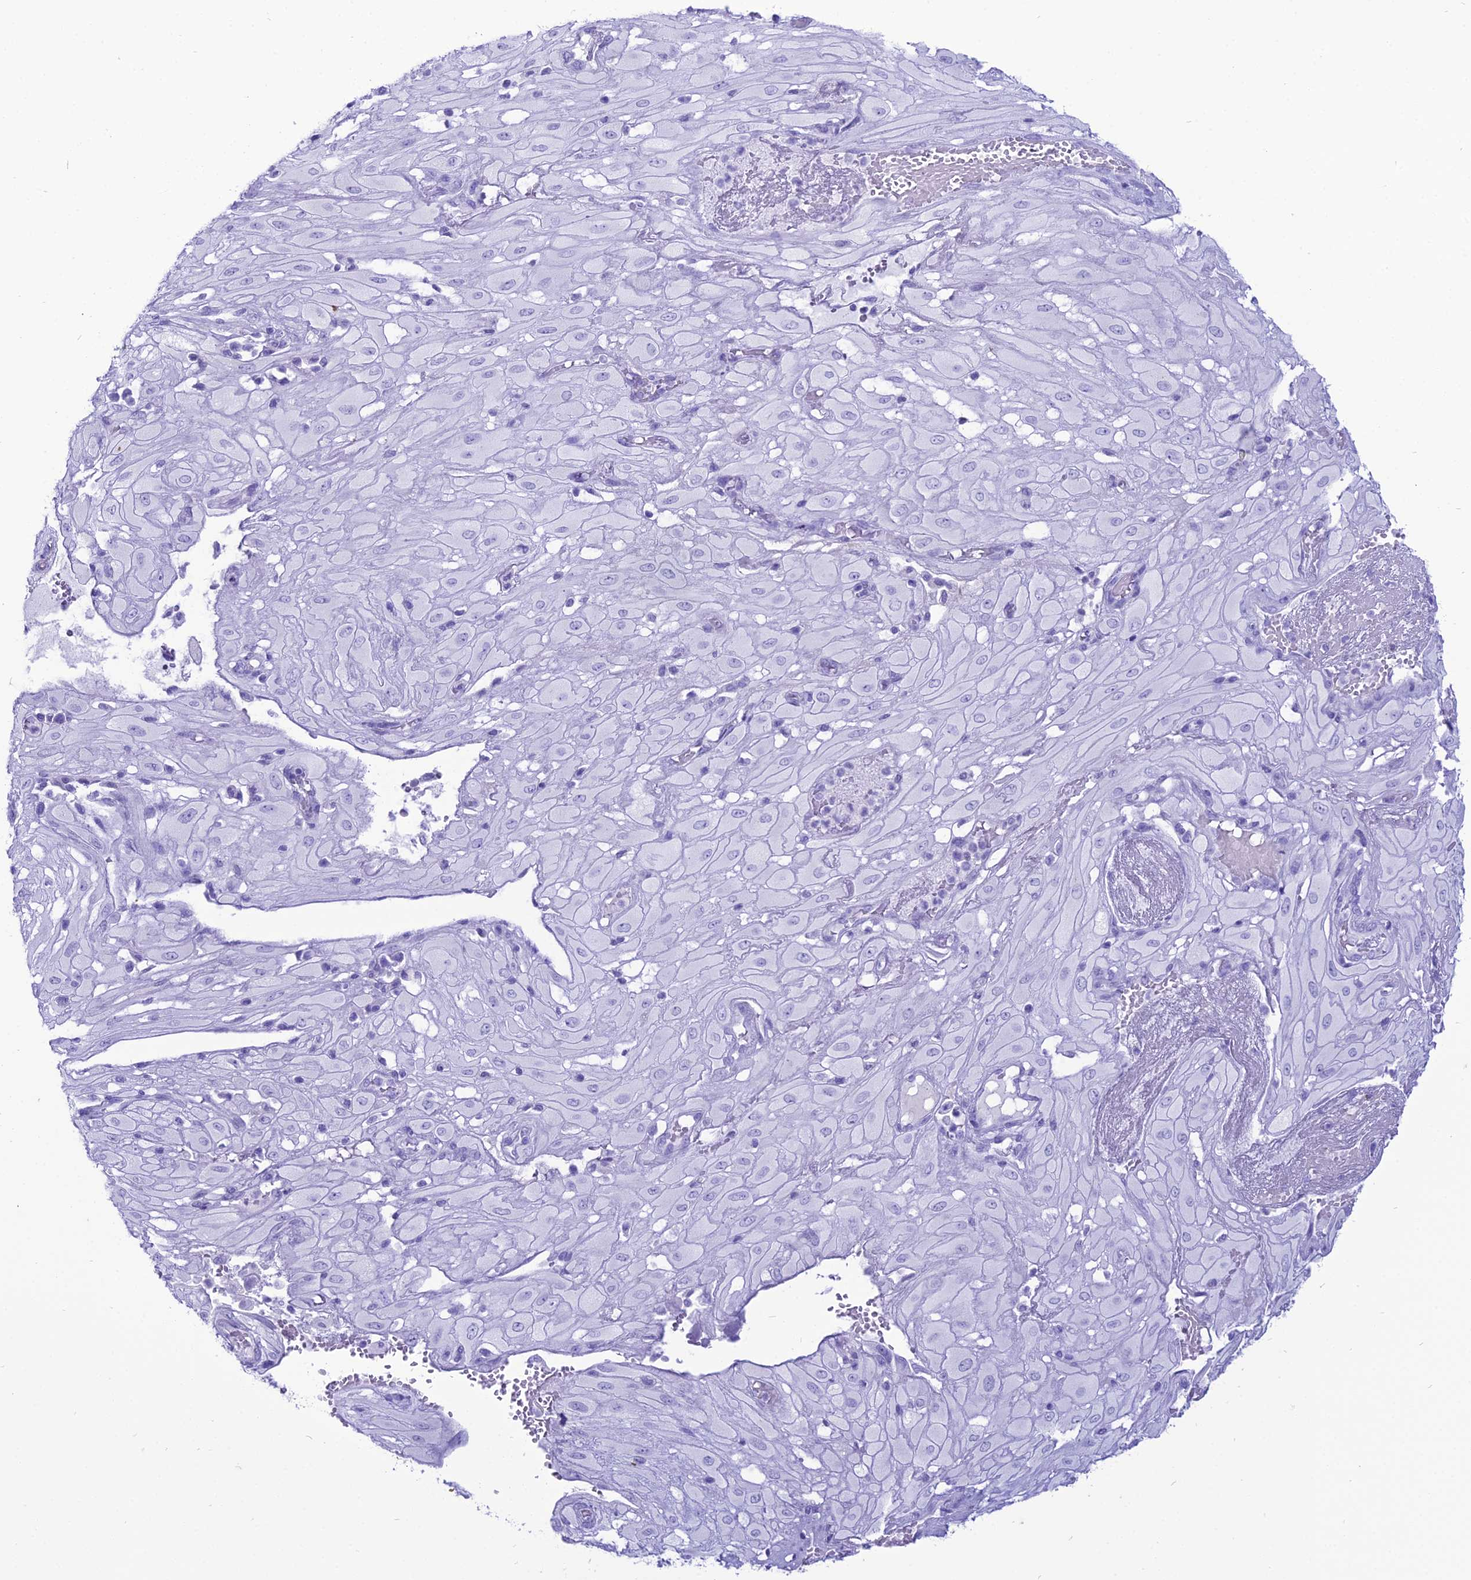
{"staining": {"intensity": "negative", "quantity": "none", "location": "none"}, "tissue": "cervical cancer", "cell_type": "Tumor cells", "image_type": "cancer", "snomed": [{"axis": "morphology", "description": "Squamous cell carcinoma, NOS"}, {"axis": "topography", "description": "Cervix"}], "caption": "The immunohistochemistry image has no significant positivity in tumor cells of cervical cancer (squamous cell carcinoma) tissue.", "gene": "PNMA5", "patient": {"sex": "female", "age": 36}}